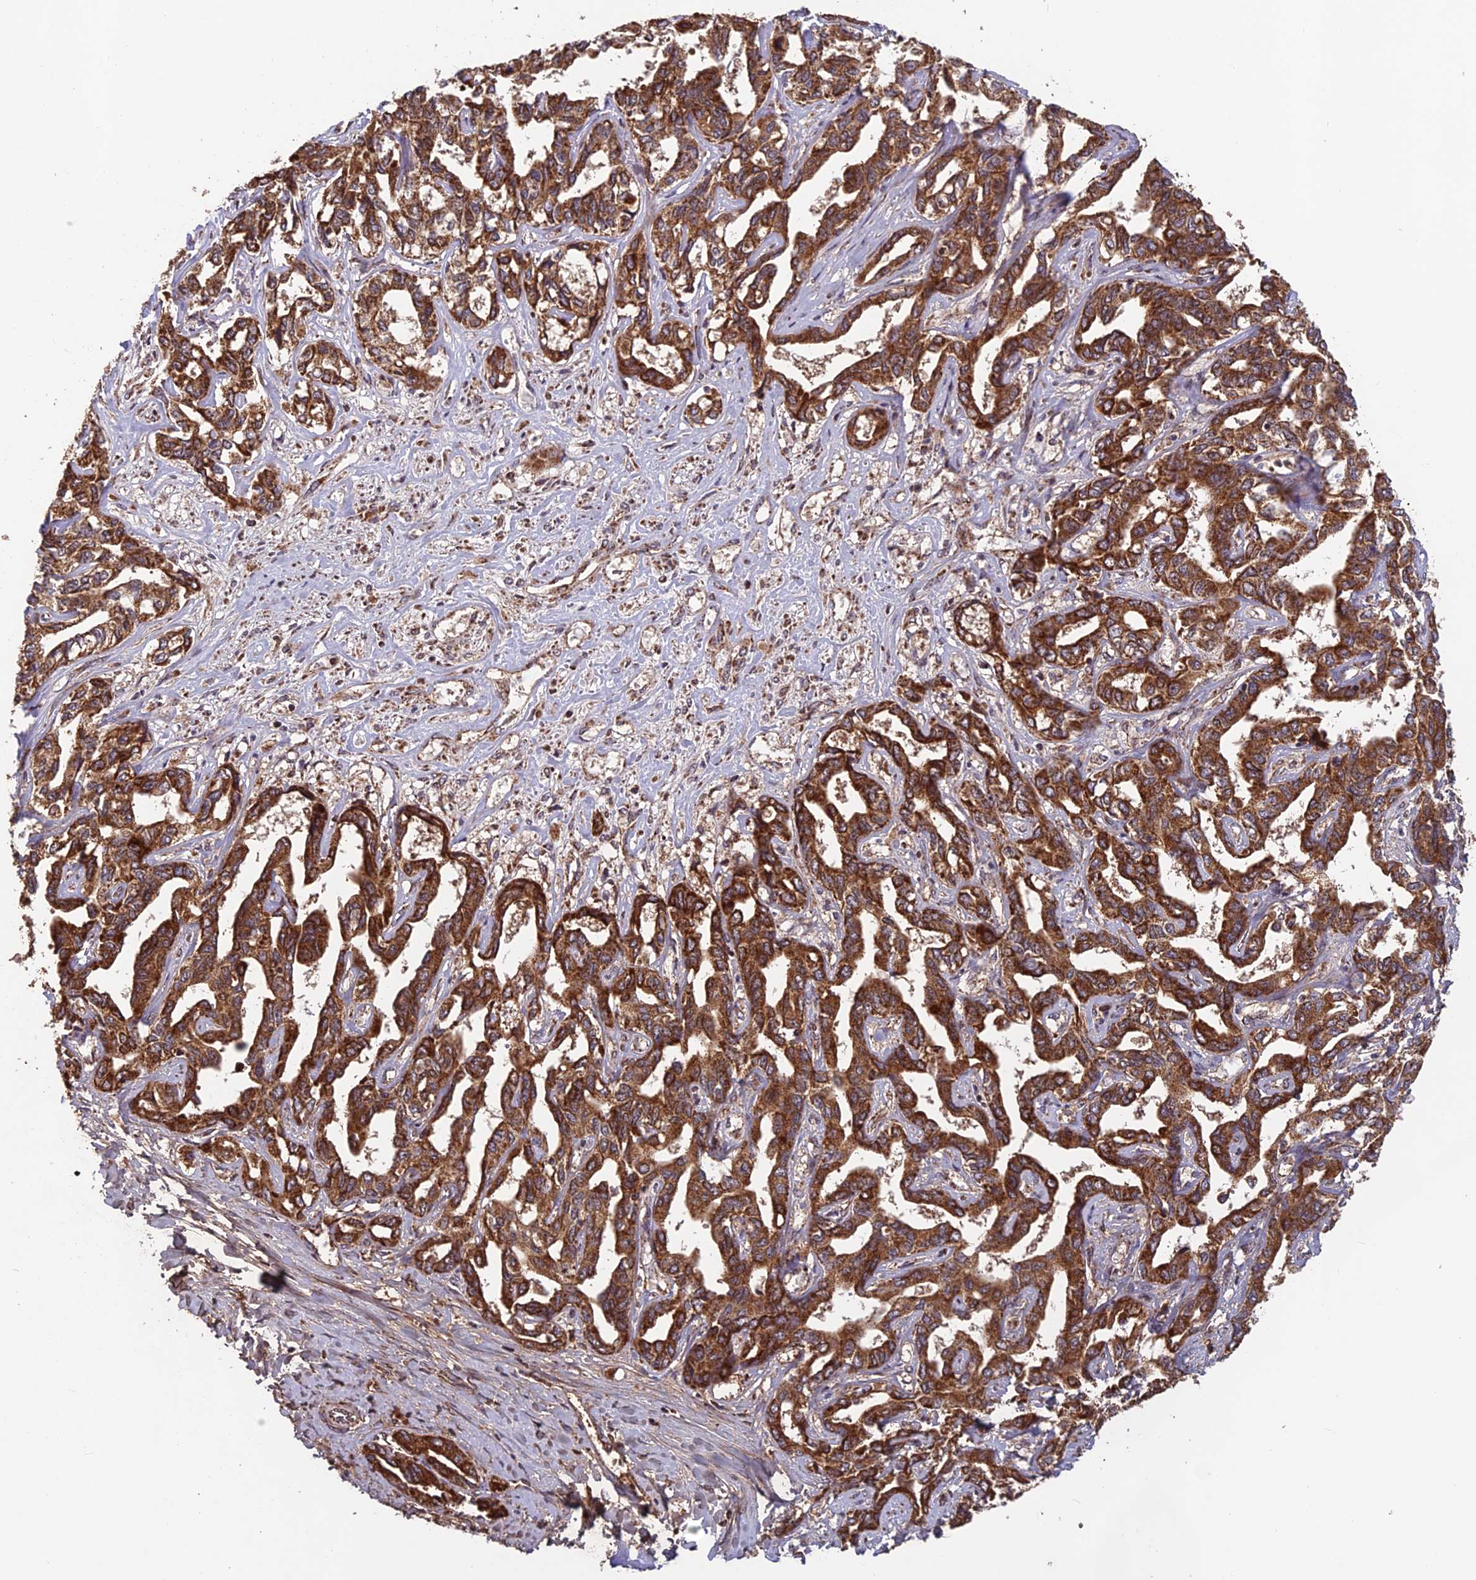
{"staining": {"intensity": "strong", "quantity": ">75%", "location": "cytoplasmic/membranous"}, "tissue": "liver cancer", "cell_type": "Tumor cells", "image_type": "cancer", "snomed": [{"axis": "morphology", "description": "Cholangiocarcinoma"}, {"axis": "topography", "description": "Liver"}], "caption": "Liver cancer was stained to show a protein in brown. There is high levels of strong cytoplasmic/membranous expression in approximately >75% of tumor cells. (DAB IHC with brightfield microscopy, high magnification).", "gene": "CCDC15", "patient": {"sex": "male", "age": 59}}